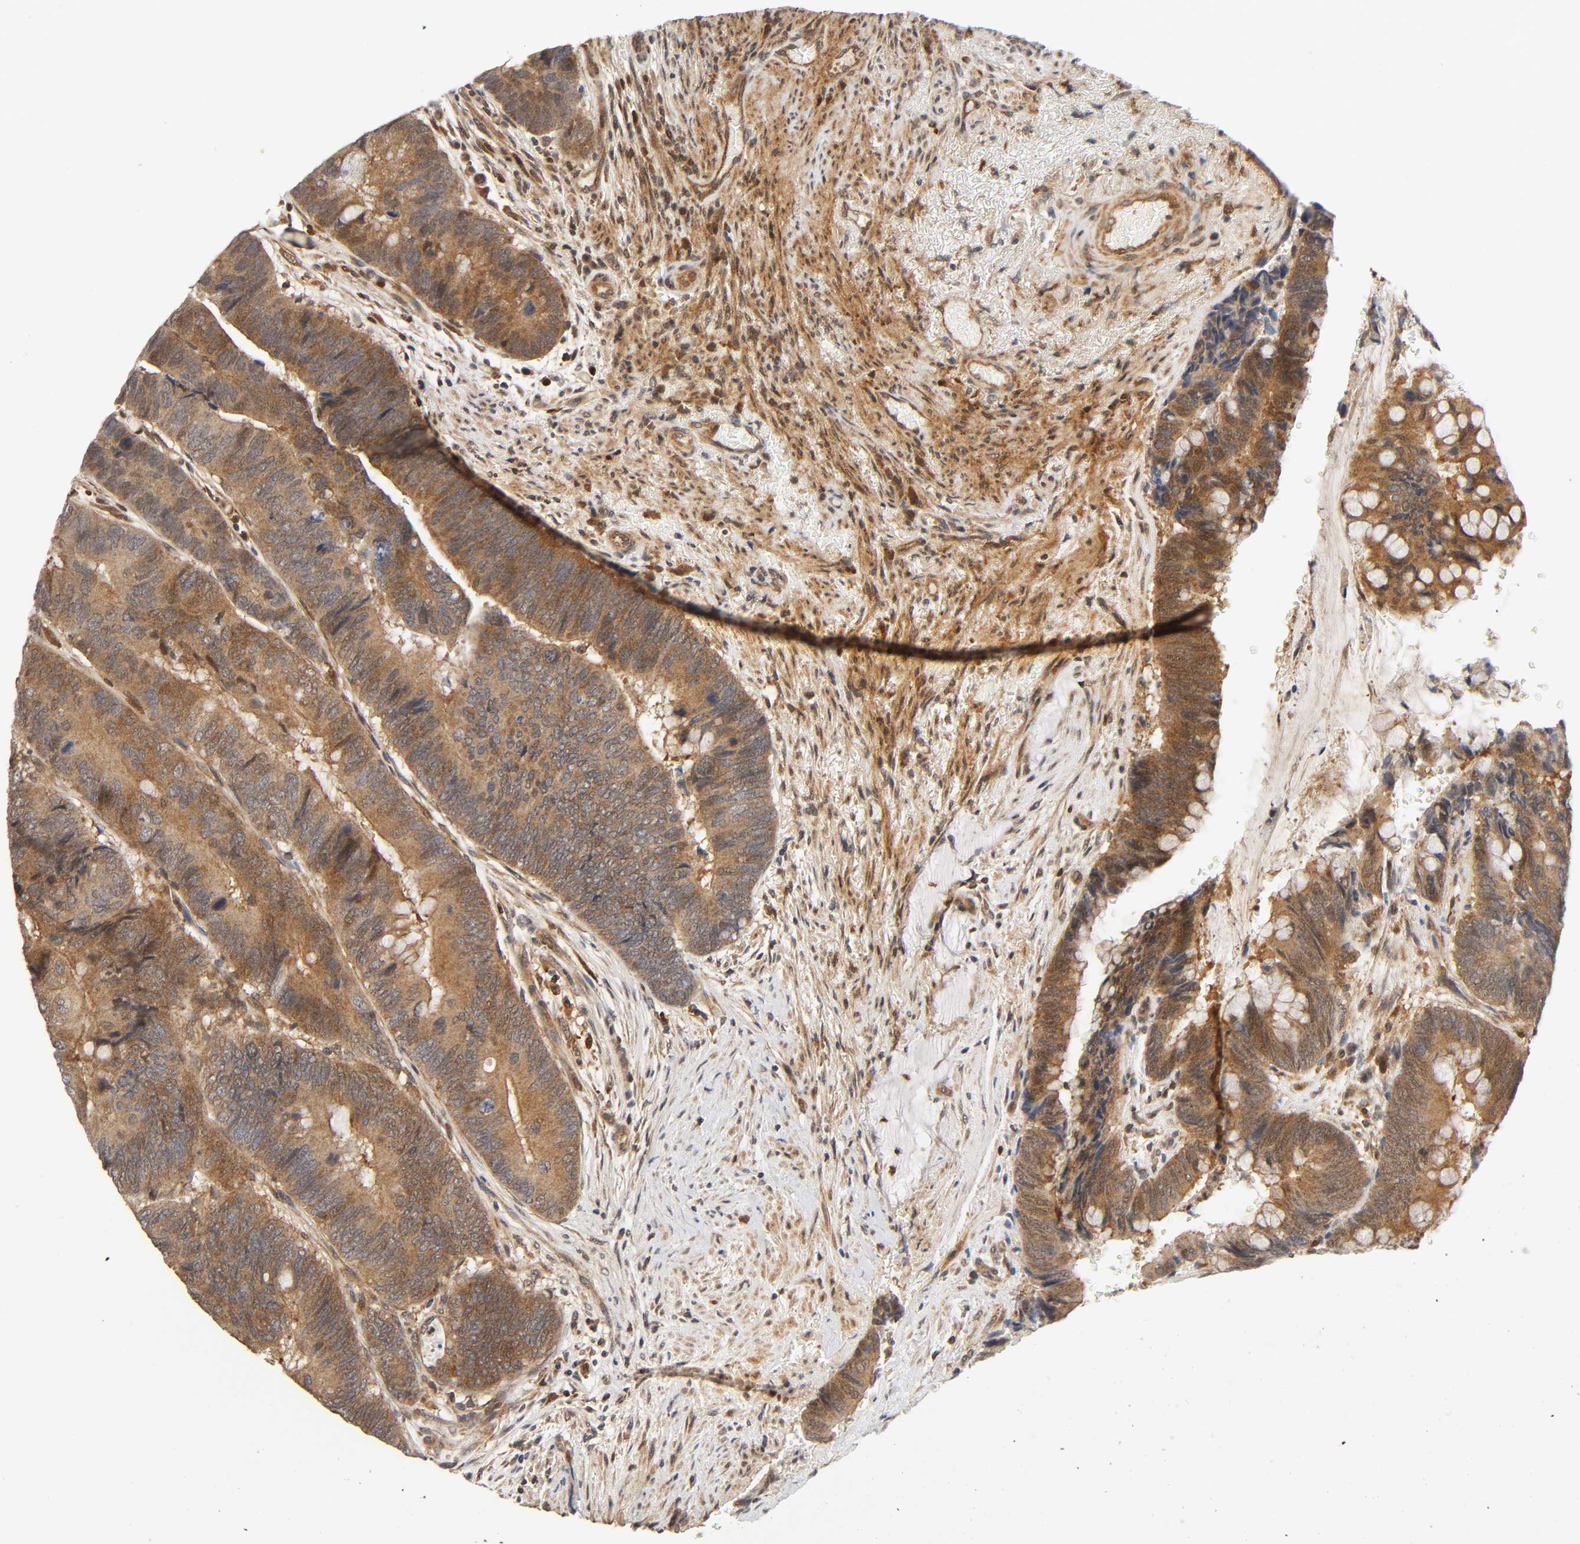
{"staining": {"intensity": "weak", "quantity": ">75%", "location": "cytoplasmic/membranous"}, "tissue": "colorectal cancer", "cell_type": "Tumor cells", "image_type": "cancer", "snomed": [{"axis": "morphology", "description": "Normal tissue, NOS"}, {"axis": "morphology", "description": "Adenocarcinoma, NOS"}, {"axis": "topography", "description": "Rectum"}], "caption": "Approximately >75% of tumor cells in colorectal adenocarcinoma exhibit weak cytoplasmic/membranous protein positivity as visualized by brown immunohistochemical staining.", "gene": "CASP9", "patient": {"sex": "male", "age": 92}}